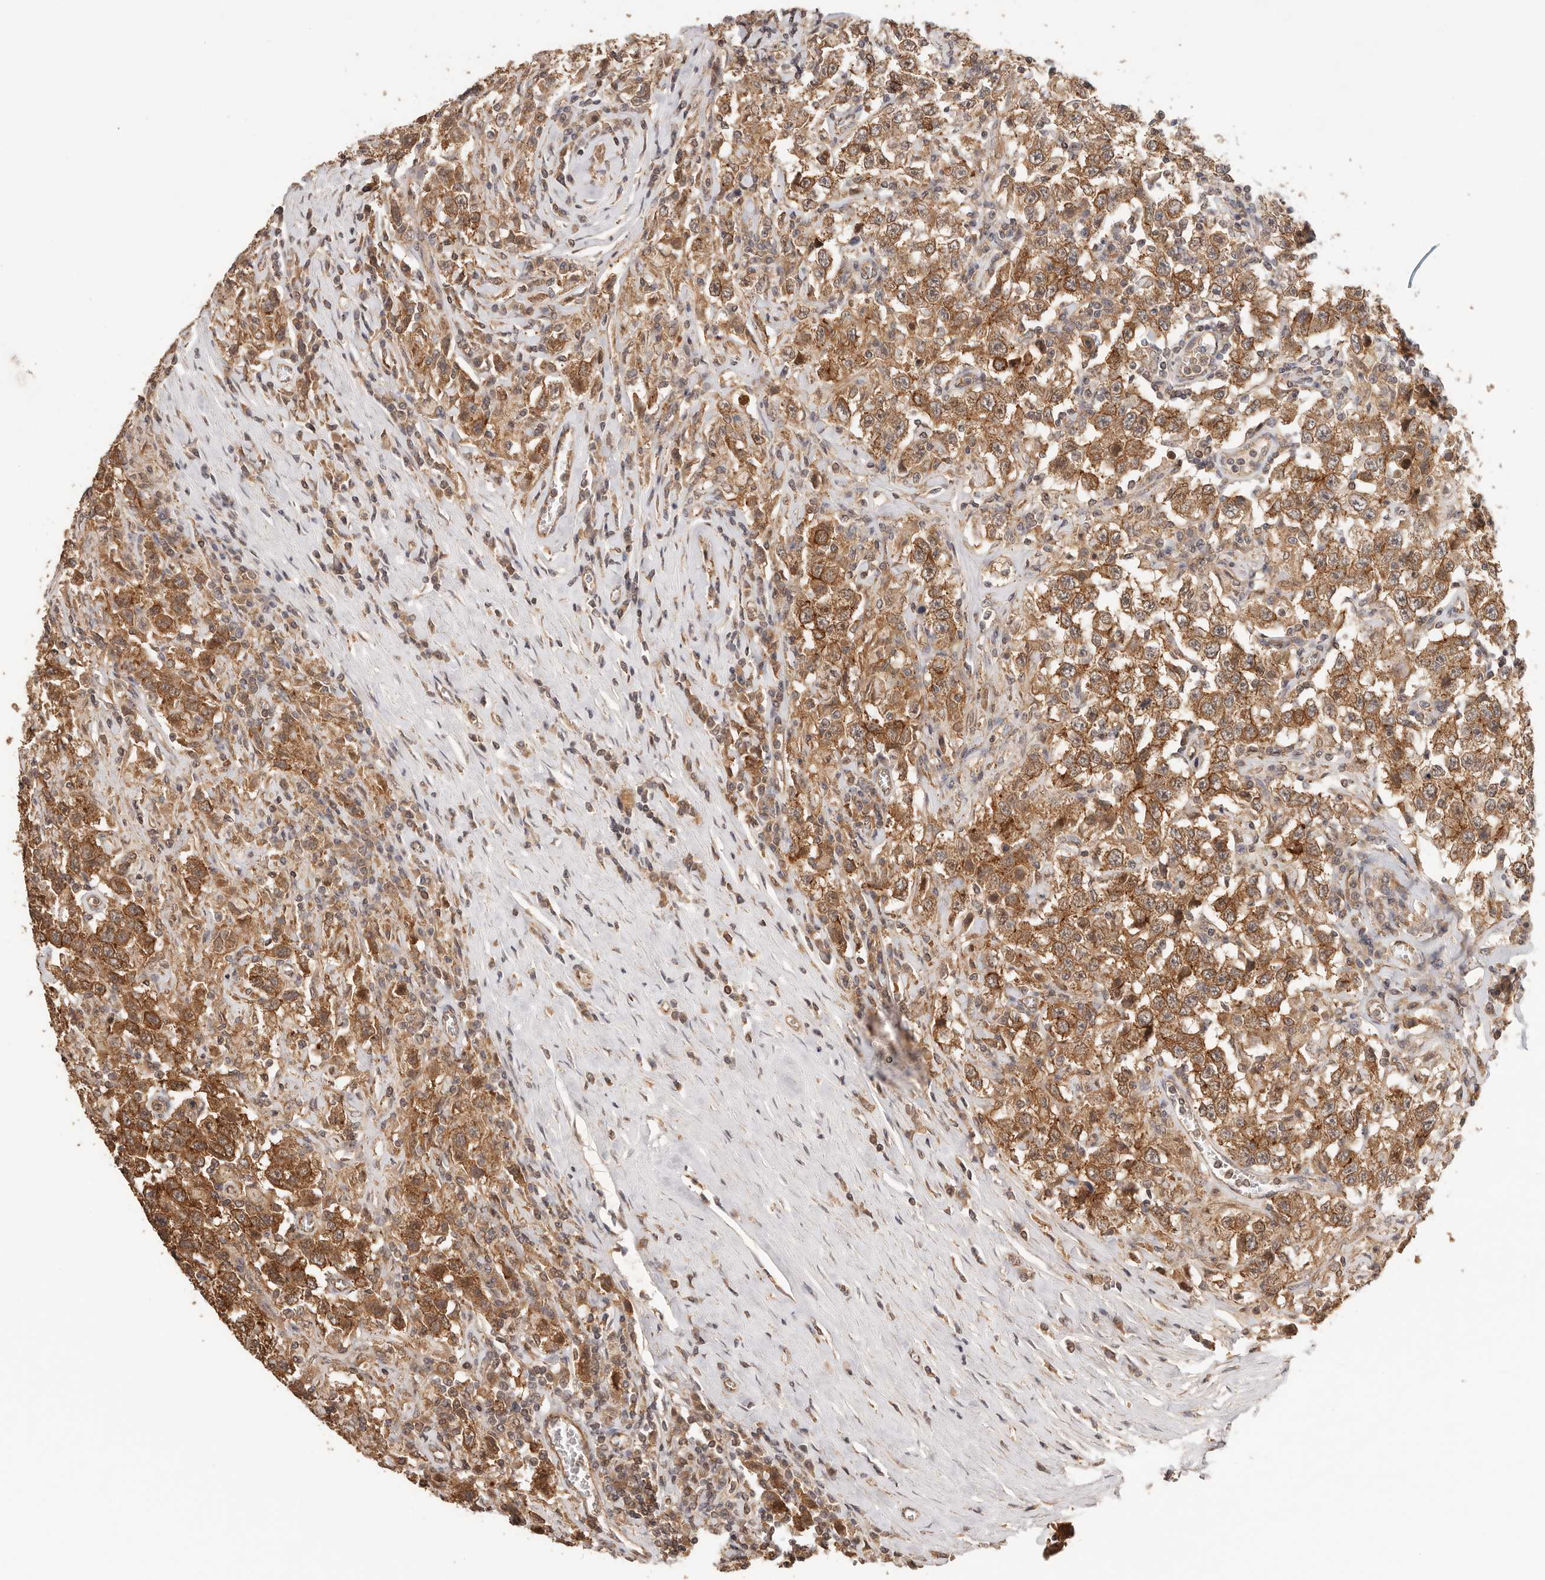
{"staining": {"intensity": "strong", "quantity": ">75%", "location": "cytoplasmic/membranous"}, "tissue": "testis cancer", "cell_type": "Tumor cells", "image_type": "cancer", "snomed": [{"axis": "morphology", "description": "Seminoma, NOS"}, {"axis": "topography", "description": "Testis"}], "caption": "Human testis seminoma stained for a protein (brown) demonstrates strong cytoplasmic/membranous positive positivity in approximately >75% of tumor cells.", "gene": "AFDN", "patient": {"sex": "male", "age": 41}}